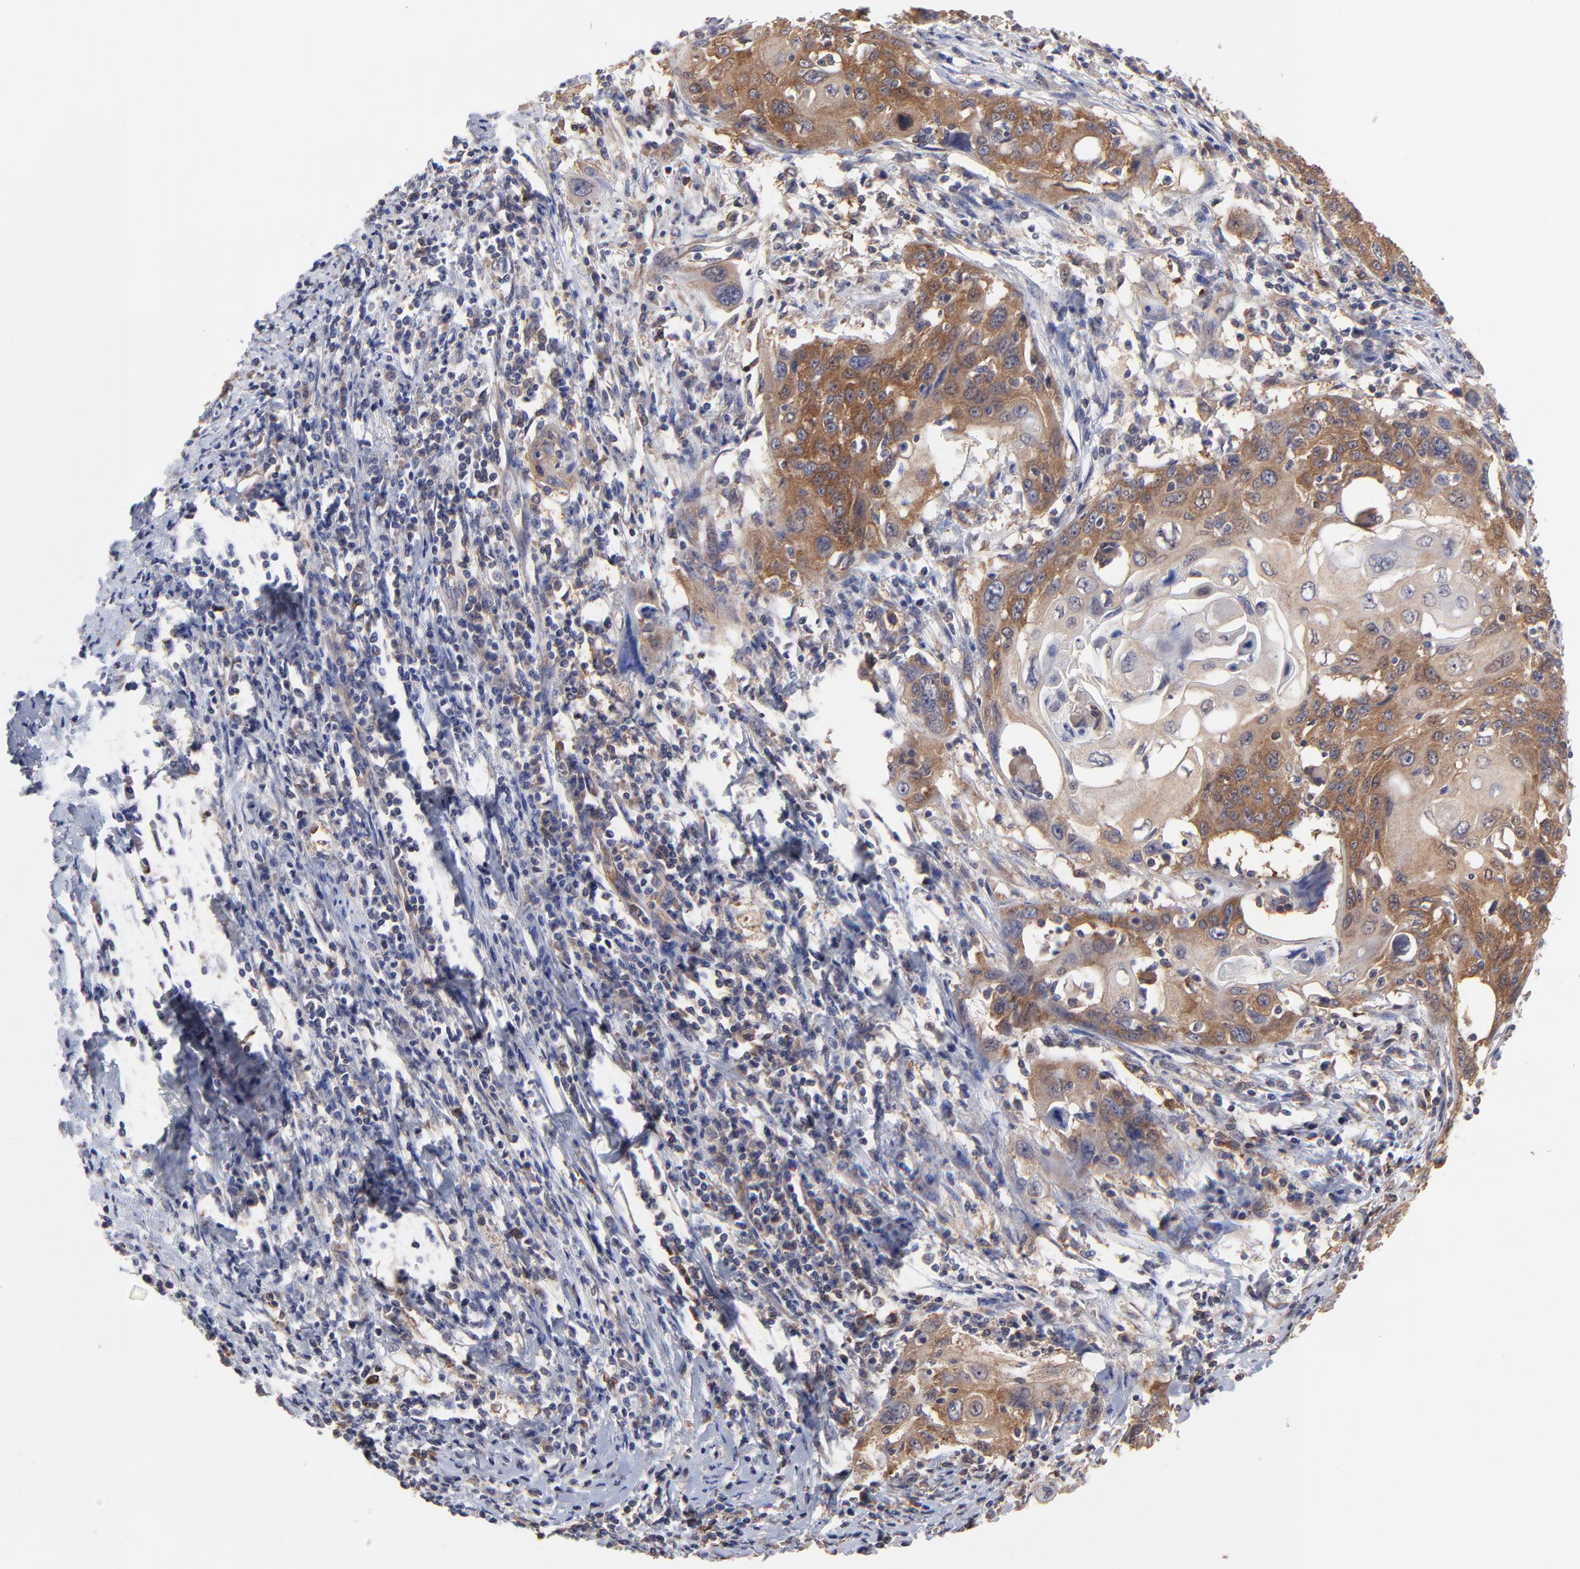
{"staining": {"intensity": "moderate", "quantity": ">75%", "location": "cytoplasmic/membranous"}, "tissue": "cervical cancer", "cell_type": "Tumor cells", "image_type": "cancer", "snomed": [{"axis": "morphology", "description": "Squamous cell carcinoma, NOS"}, {"axis": "topography", "description": "Cervix"}], "caption": "An immunohistochemistry (IHC) micrograph of neoplastic tissue is shown. Protein staining in brown shows moderate cytoplasmic/membranous positivity in cervical cancer (squamous cell carcinoma) within tumor cells.", "gene": "GART", "patient": {"sex": "female", "age": 54}}